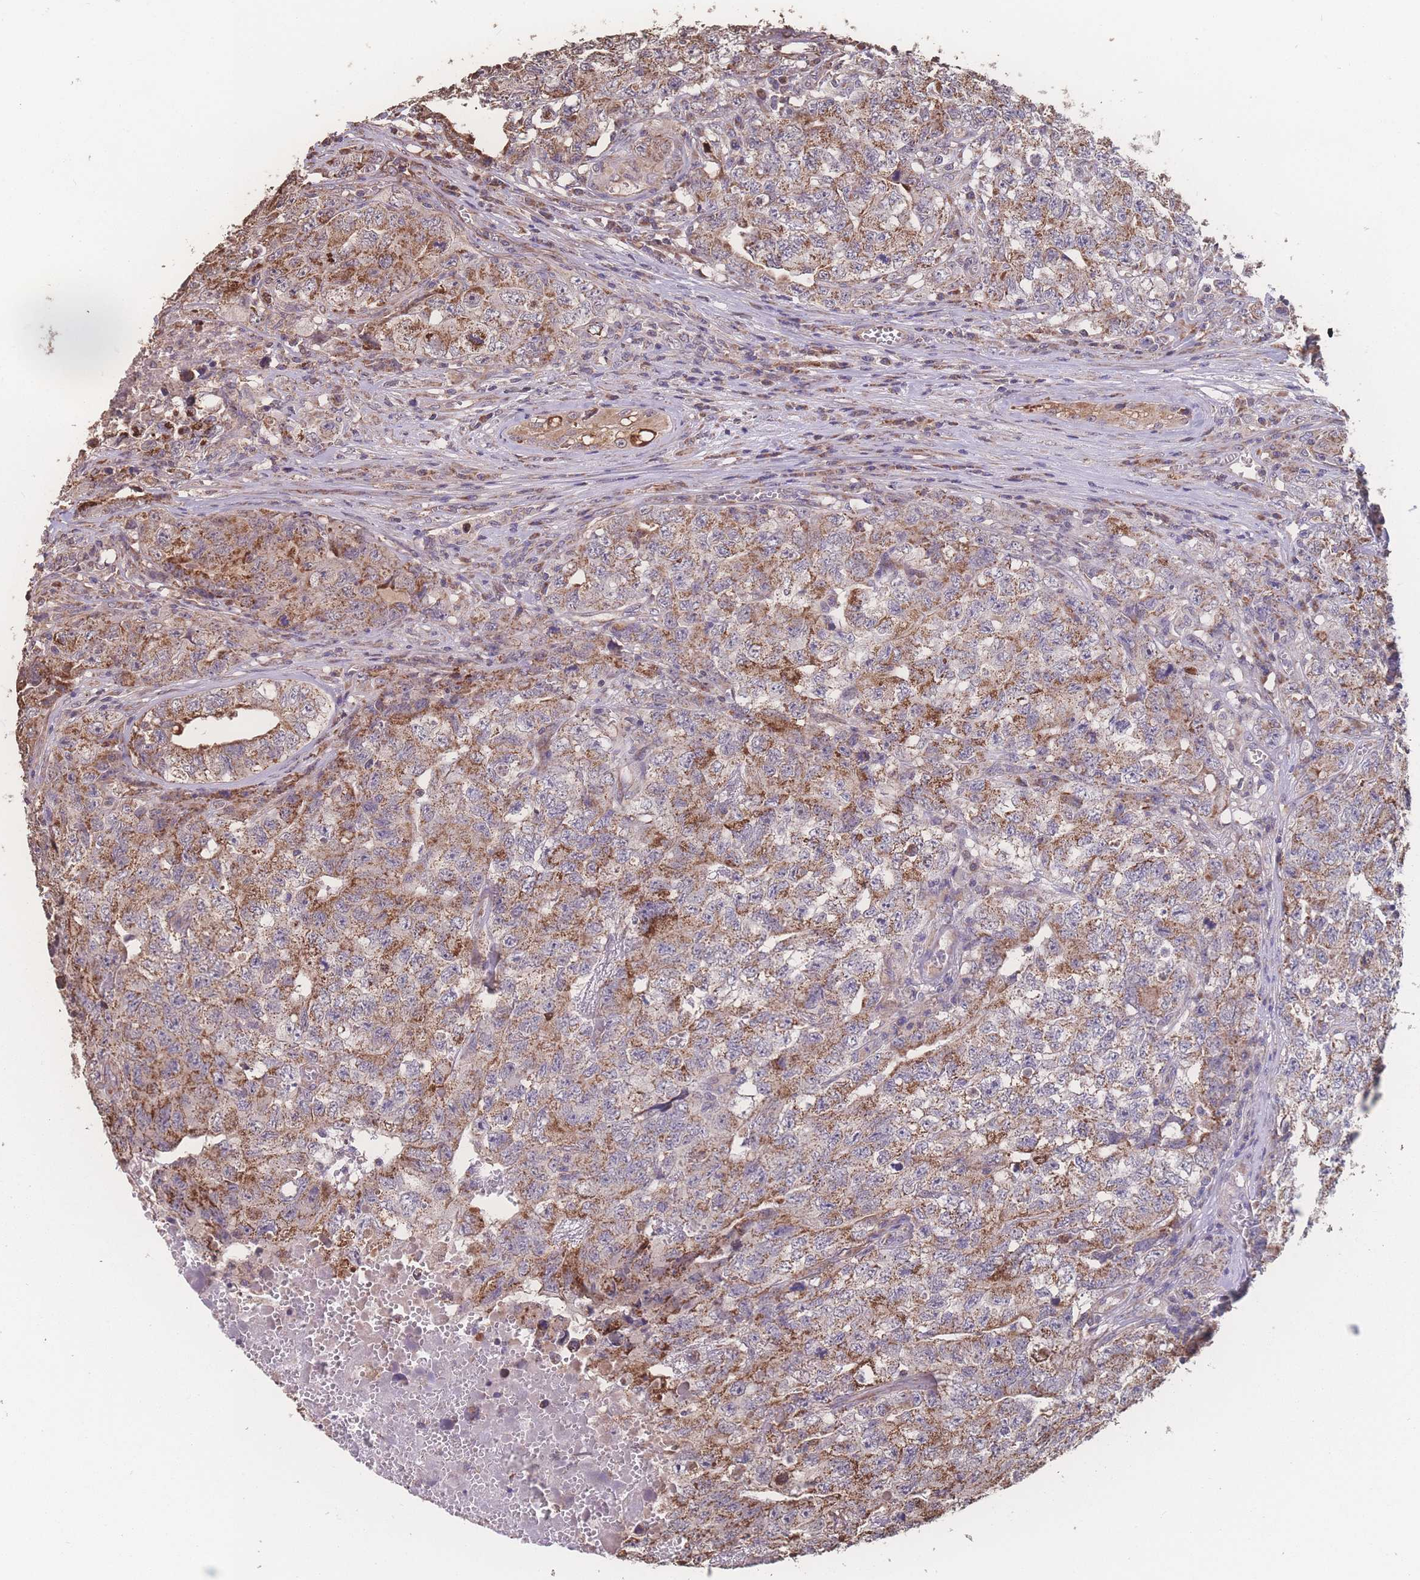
{"staining": {"intensity": "moderate", "quantity": ">75%", "location": "cytoplasmic/membranous"}, "tissue": "testis cancer", "cell_type": "Tumor cells", "image_type": "cancer", "snomed": [{"axis": "morphology", "description": "Carcinoma, Embryonal, NOS"}, {"axis": "topography", "description": "Testis"}], "caption": "This is an image of immunohistochemistry staining of testis embryonal carcinoma, which shows moderate positivity in the cytoplasmic/membranous of tumor cells.", "gene": "SGSM3", "patient": {"sex": "male", "age": 31}}